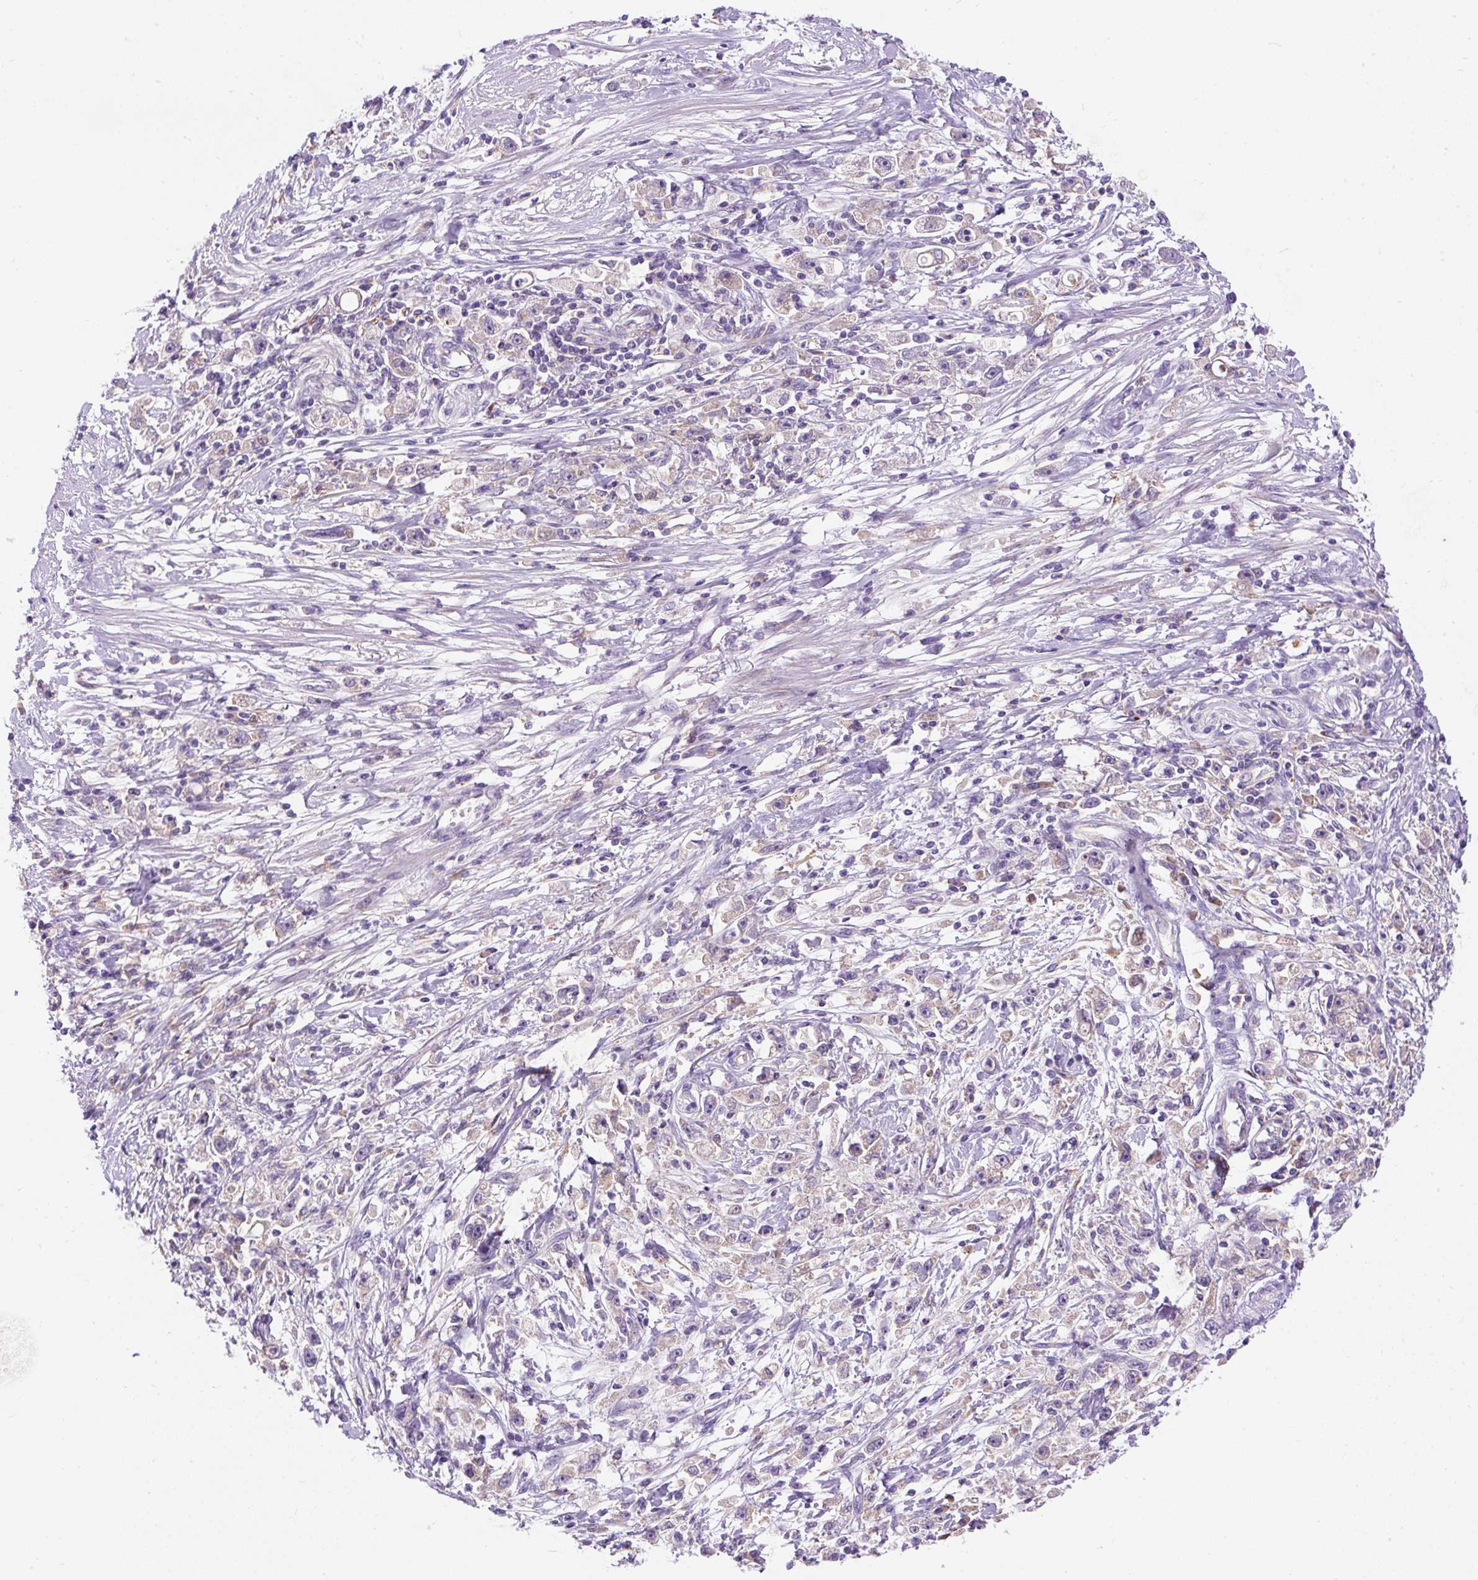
{"staining": {"intensity": "weak", "quantity": "<25%", "location": "cytoplasmic/membranous"}, "tissue": "stomach cancer", "cell_type": "Tumor cells", "image_type": "cancer", "snomed": [{"axis": "morphology", "description": "Adenocarcinoma, NOS"}, {"axis": "topography", "description": "Stomach"}], "caption": "Tumor cells show no significant protein expression in adenocarcinoma (stomach). (Immunohistochemistry (ihc), brightfield microscopy, high magnification).", "gene": "OR4K15", "patient": {"sex": "female", "age": 59}}